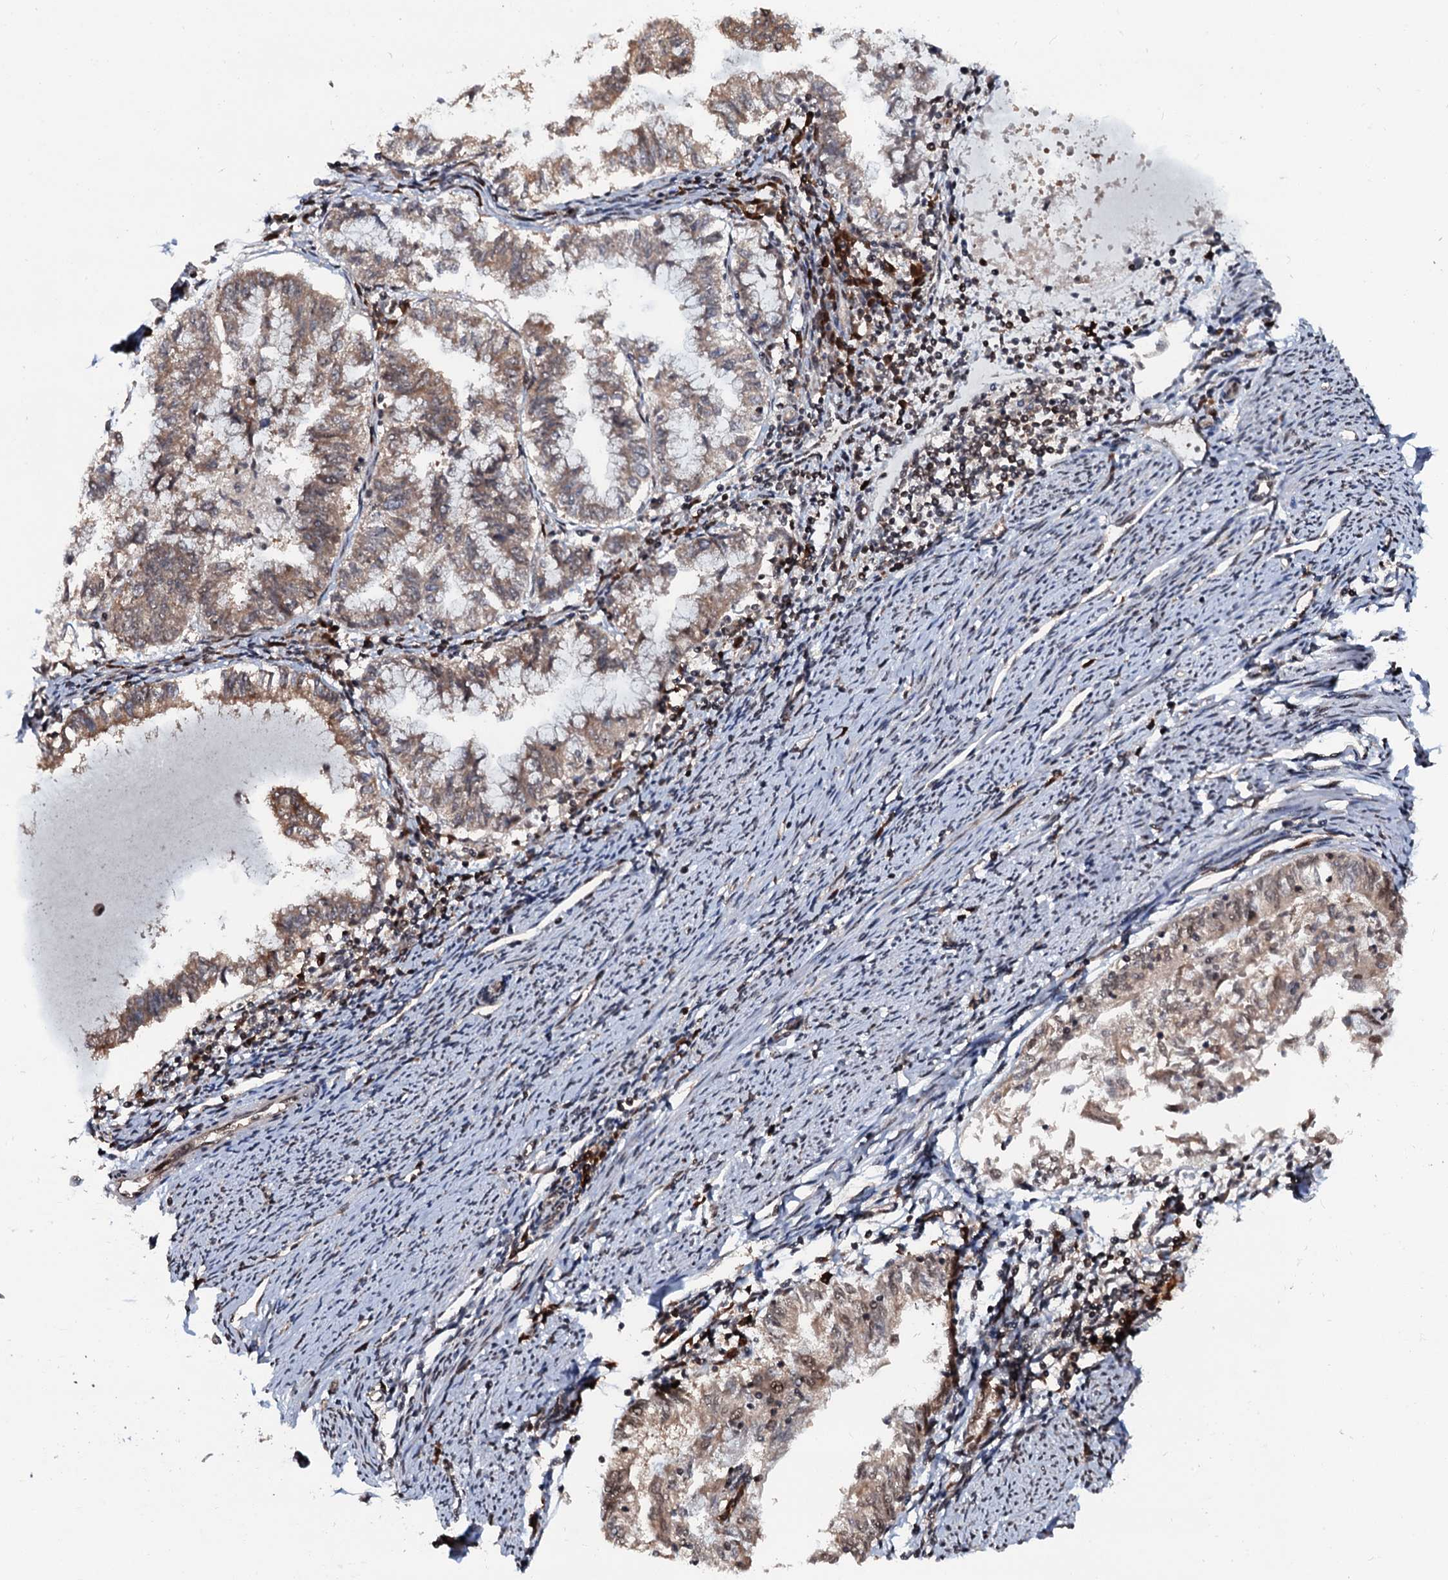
{"staining": {"intensity": "weak", "quantity": ">75%", "location": "cytoplasmic/membranous"}, "tissue": "endometrial cancer", "cell_type": "Tumor cells", "image_type": "cancer", "snomed": [{"axis": "morphology", "description": "Adenocarcinoma, NOS"}, {"axis": "topography", "description": "Endometrium"}], "caption": "DAB (3,3'-diaminobenzidine) immunohistochemical staining of human endometrial cancer reveals weak cytoplasmic/membranous protein positivity in approximately >75% of tumor cells. (DAB (3,3'-diaminobenzidine) IHC, brown staining for protein, blue staining for nuclei).", "gene": "HDDC3", "patient": {"sex": "female", "age": 79}}